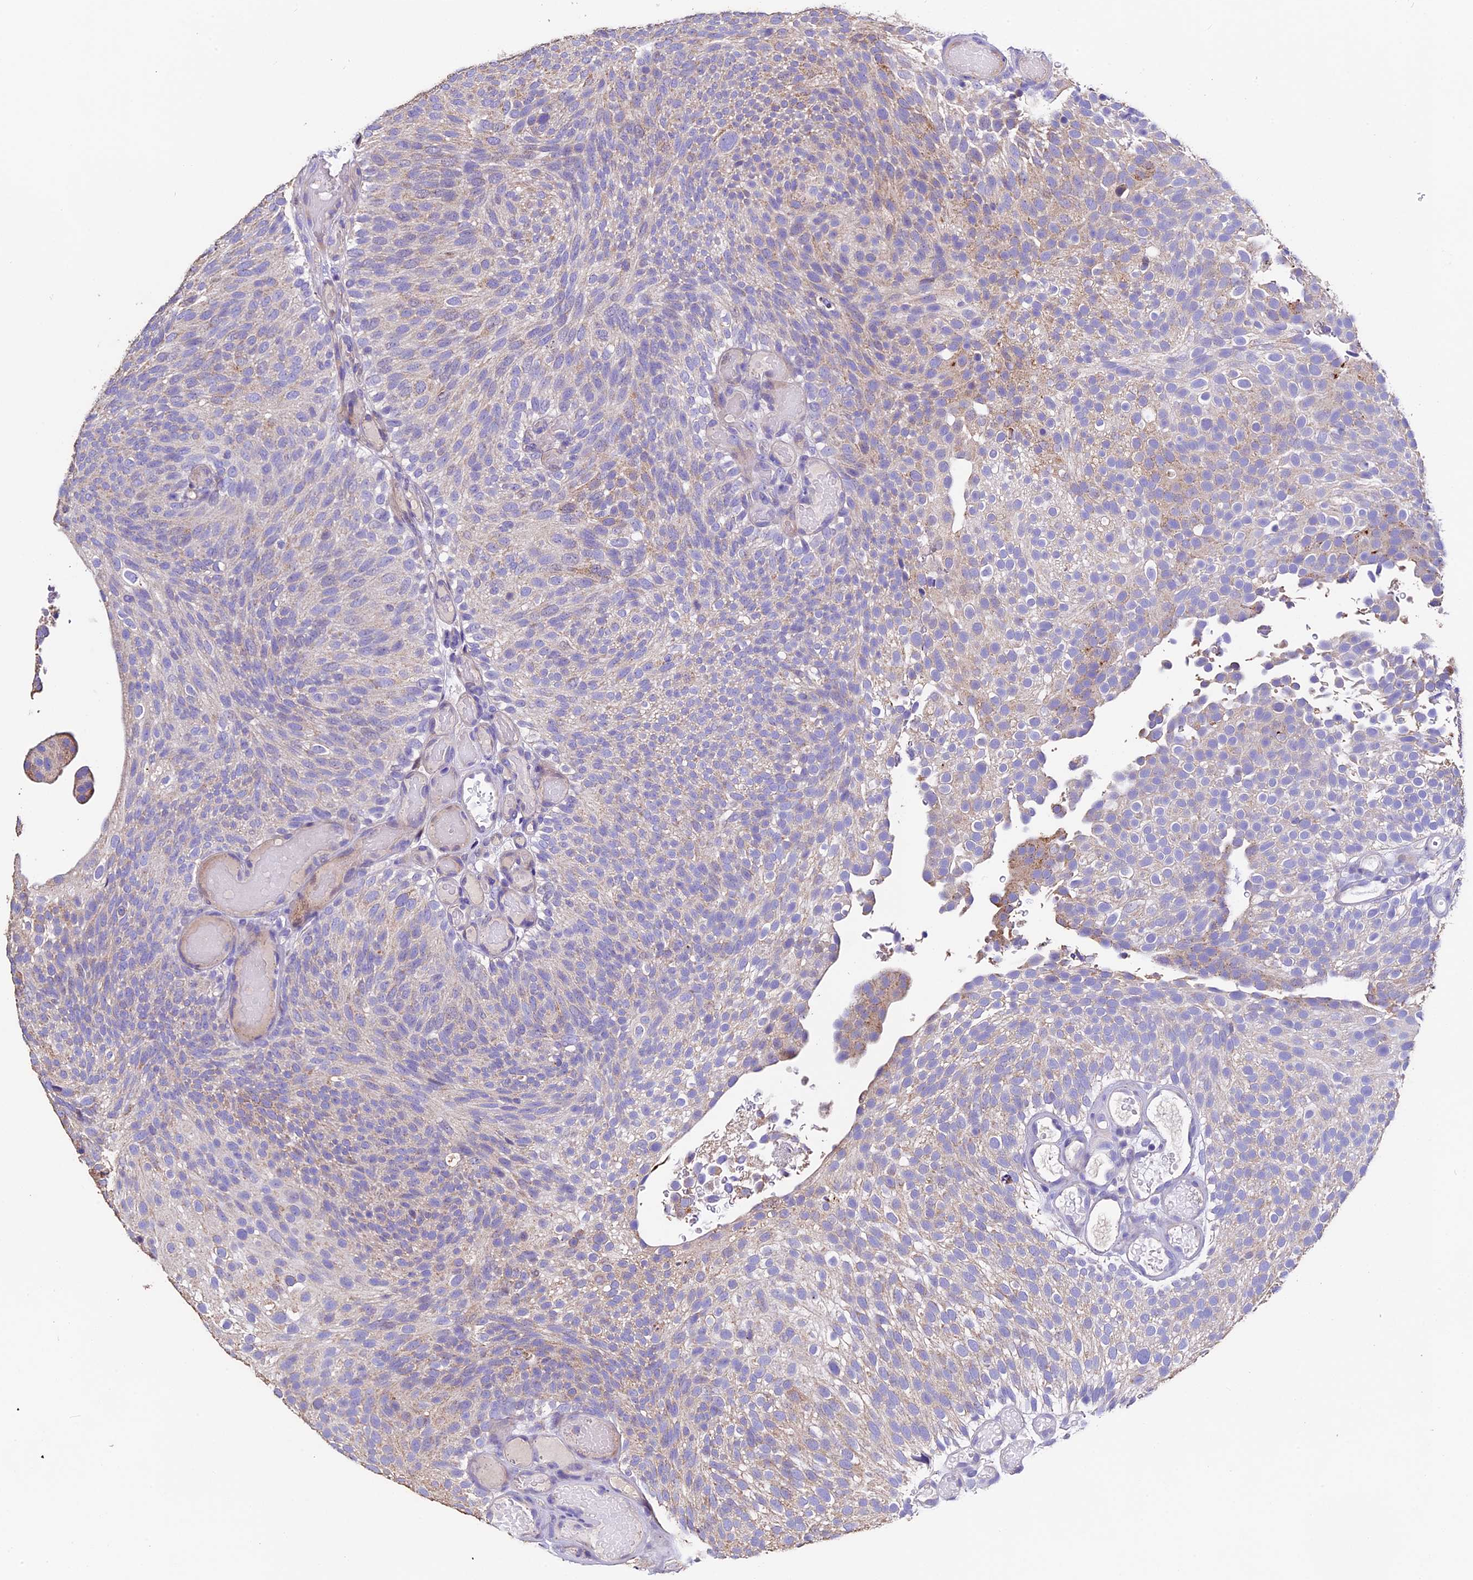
{"staining": {"intensity": "weak", "quantity": "25%-75%", "location": "cytoplasmic/membranous"}, "tissue": "urothelial cancer", "cell_type": "Tumor cells", "image_type": "cancer", "snomed": [{"axis": "morphology", "description": "Urothelial carcinoma, Low grade"}, {"axis": "topography", "description": "Urinary bladder"}], "caption": "Brown immunohistochemical staining in urothelial cancer shows weak cytoplasmic/membranous staining in about 25%-75% of tumor cells.", "gene": "FBXW9", "patient": {"sex": "male", "age": 78}}